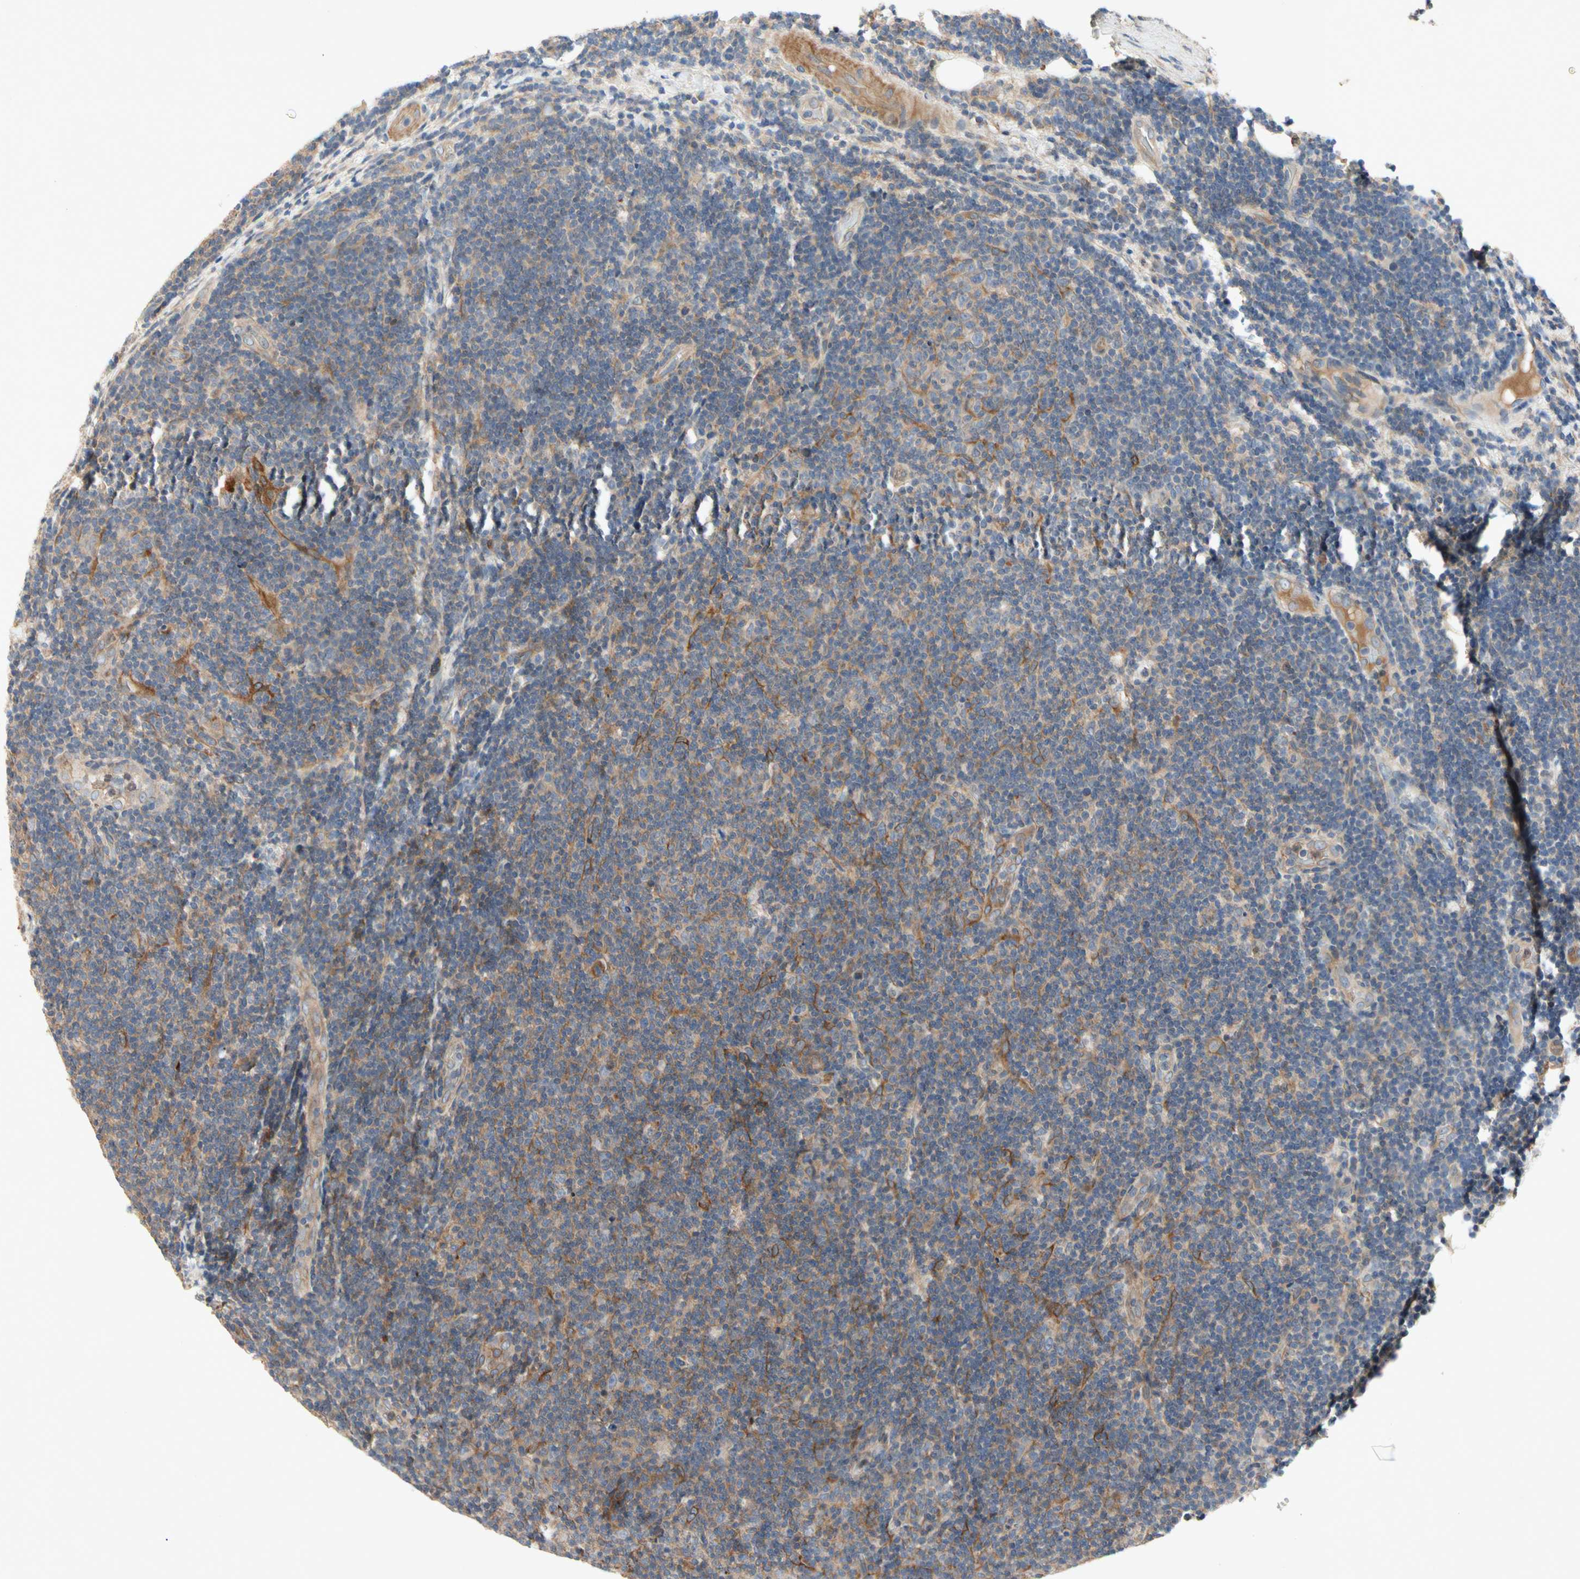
{"staining": {"intensity": "moderate", "quantity": "<25%", "location": "cytoplasmic/membranous"}, "tissue": "lymphoma", "cell_type": "Tumor cells", "image_type": "cancer", "snomed": [{"axis": "morphology", "description": "Malignant lymphoma, non-Hodgkin's type, Low grade"}, {"axis": "topography", "description": "Lymph node"}], "caption": "A low amount of moderate cytoplasmic/membranous expression is identified in approximately <25% of tumor cells in malignant lymphoma, non-Hodgkin's type (low-grade) tissue.", "gene": "CRTAC1", "patient": {"sex": "male", "age": 83}}